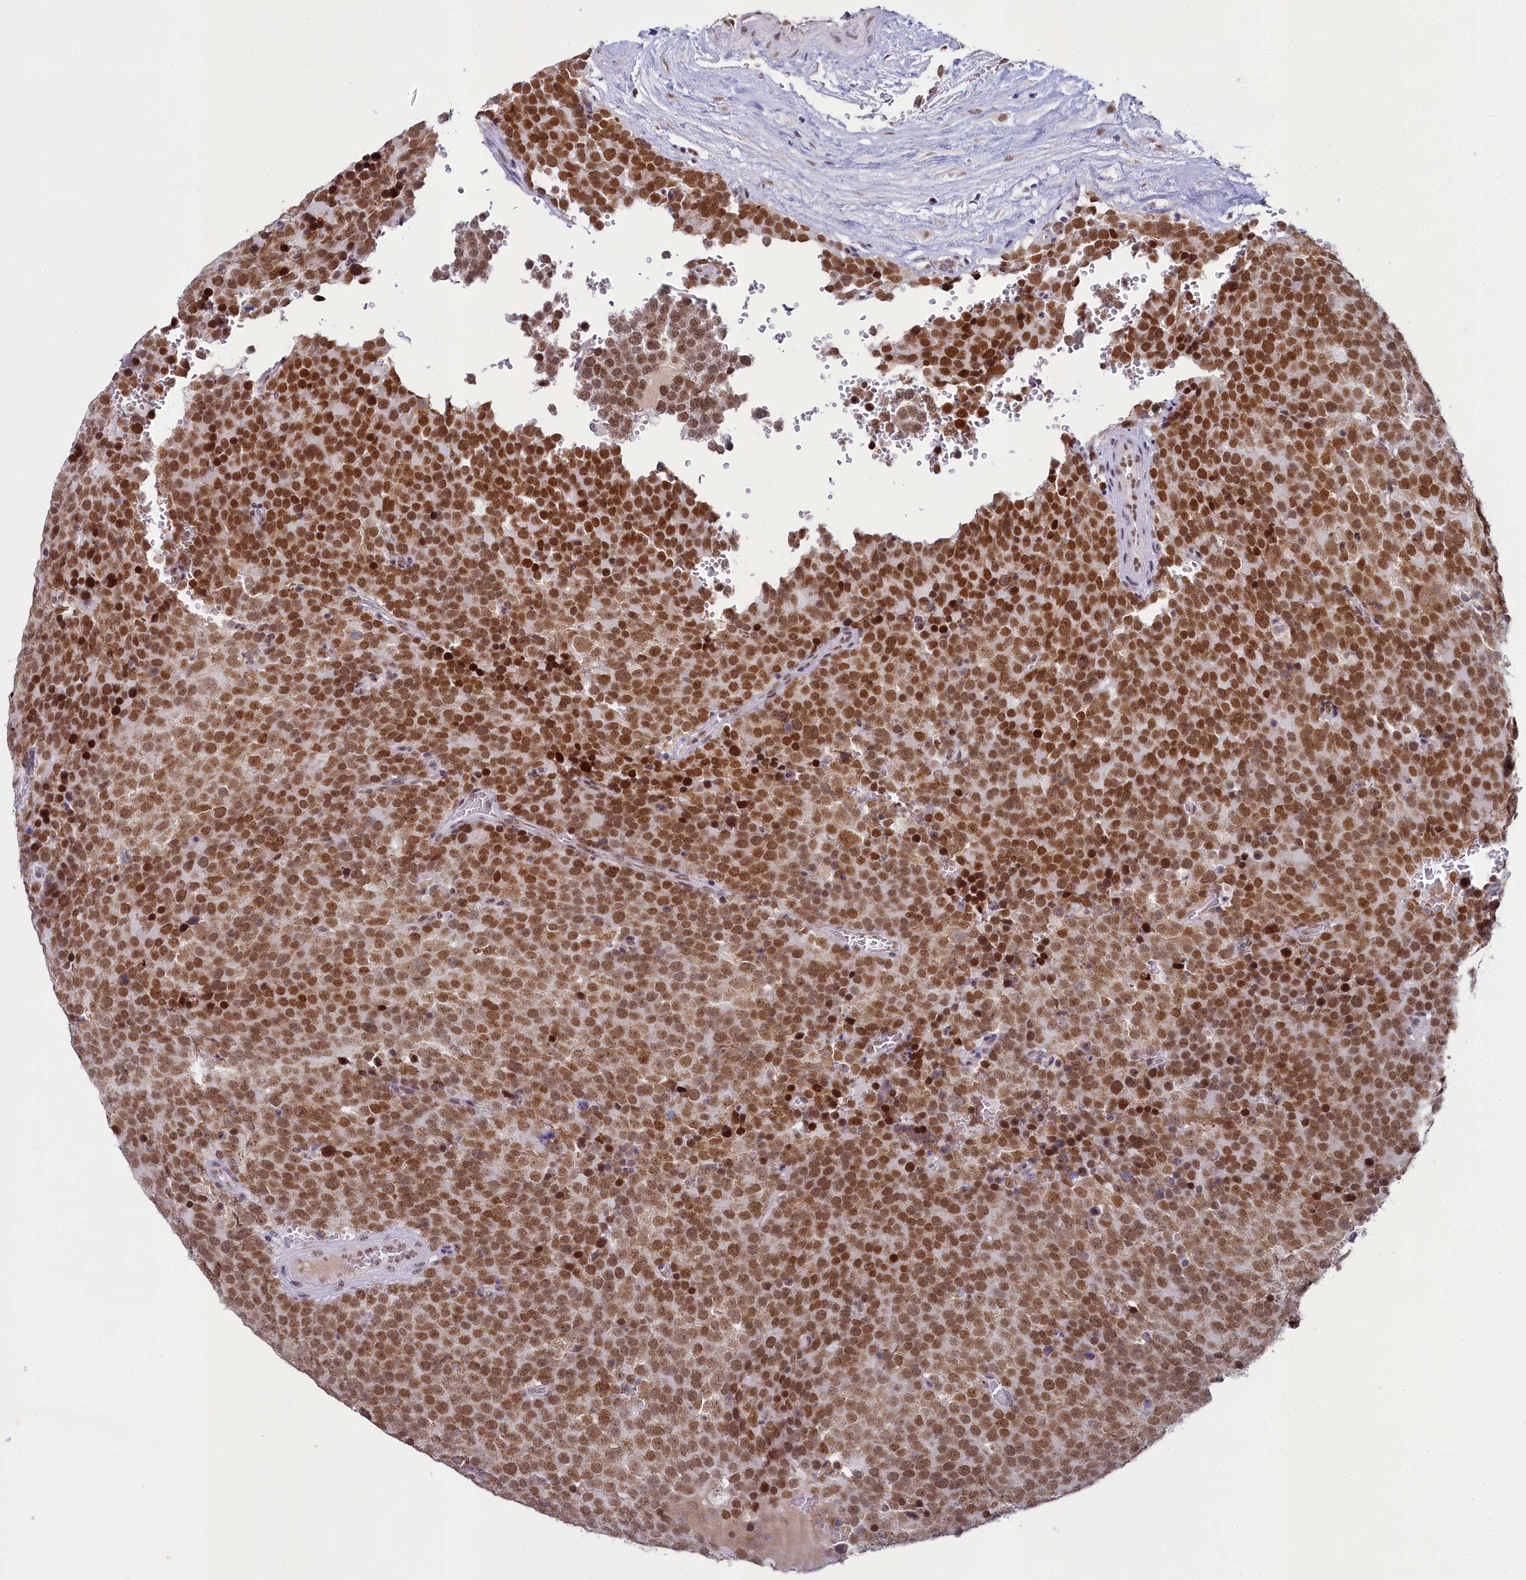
{"staining": {"intensity": "moderate", "quantity": ">75%", "location": "nuclear"}, "tissue": "testis cancer", "cell_type": "Tumor cells", "image_type": "cancer", "snomed": [{"axis": "morphology", "description": "Seminoma, NOS"}, {"axis": "topography", "description": "Testis"}], "caption": "Testis cancer (seminoma) stained for a protein reveals moderate nuclear positivity in tumor cells.", "gene": "PPHLN1", "patient": {"sex": "male", "age": 71}}